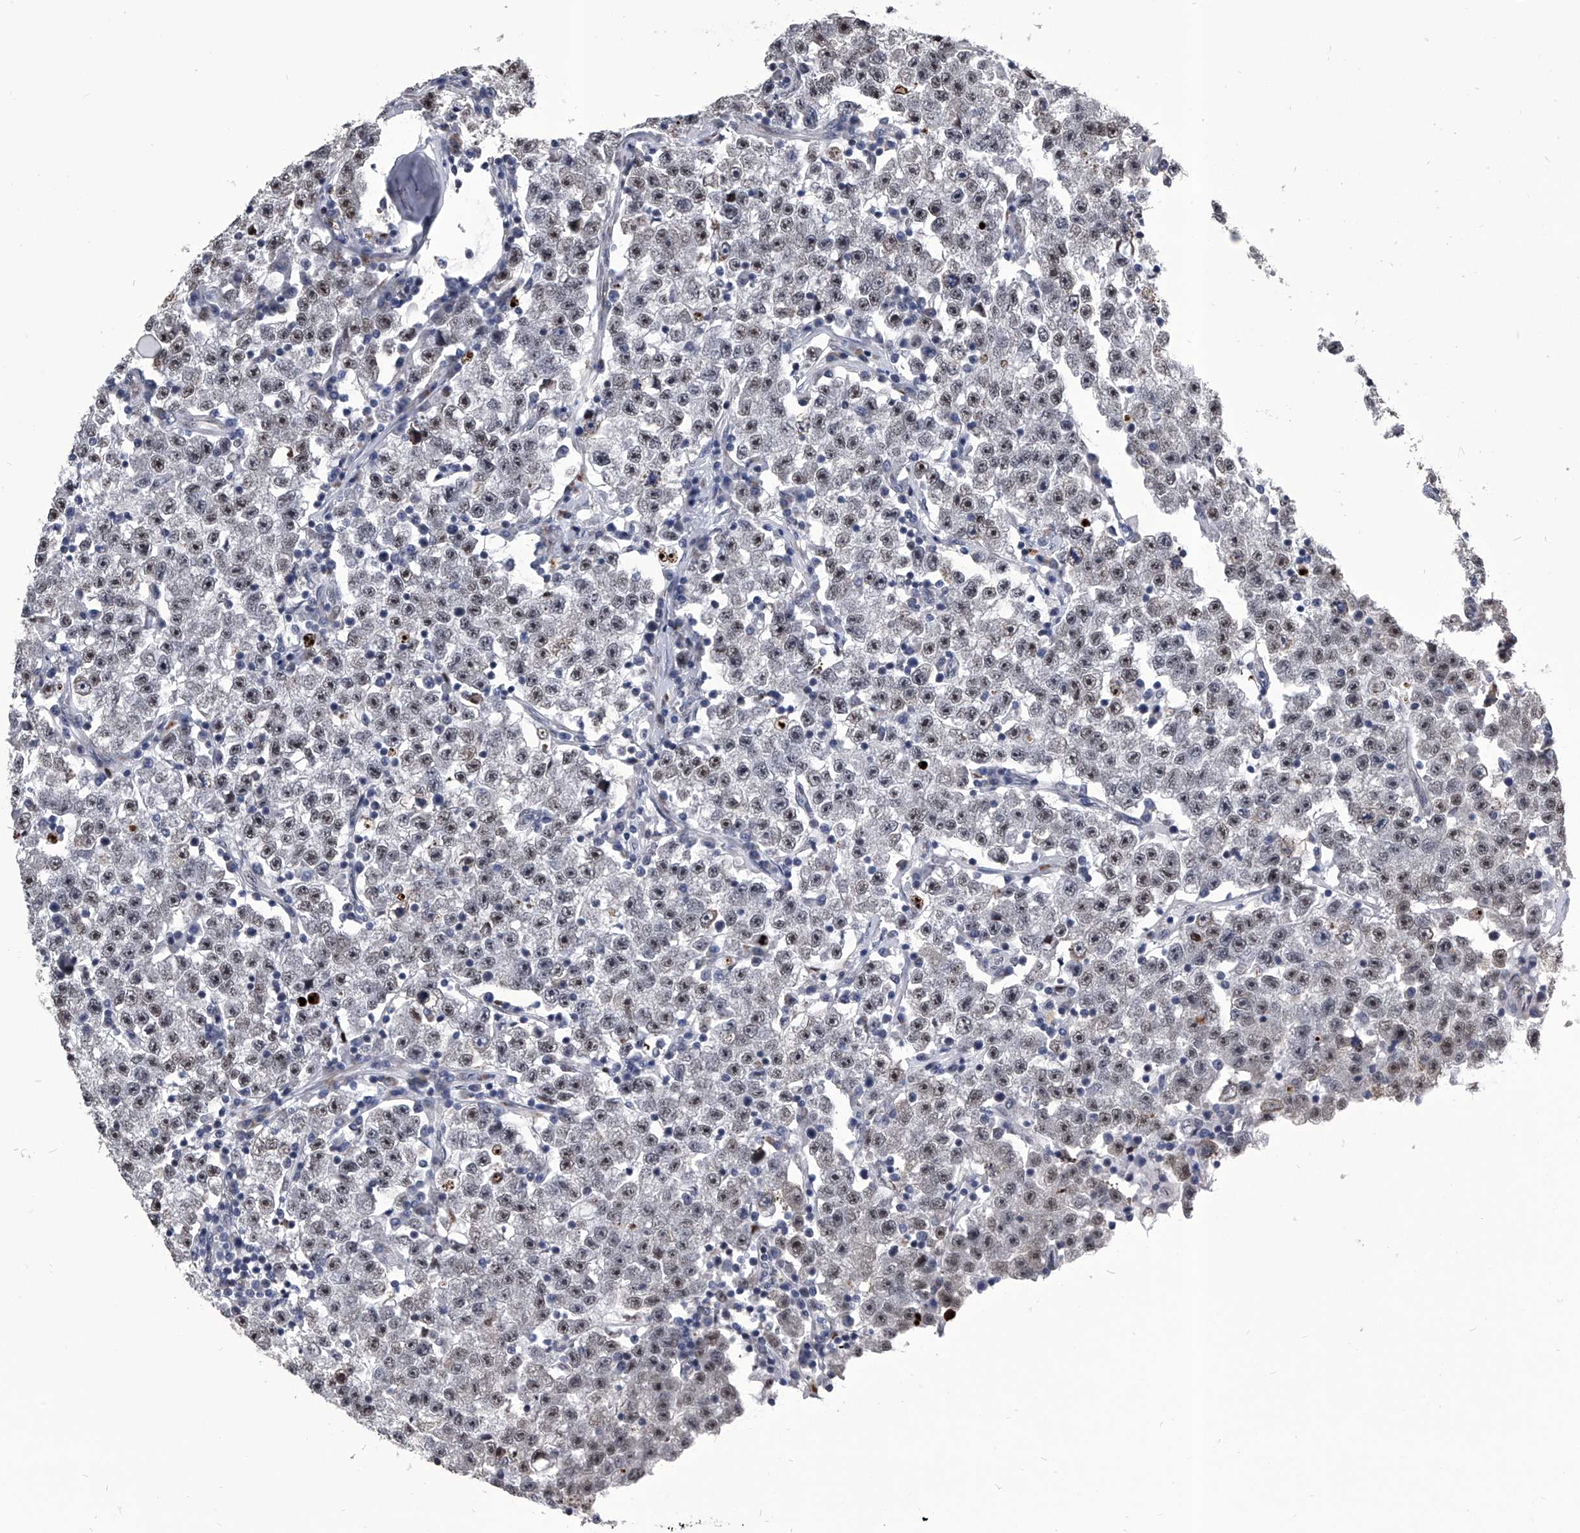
{"staining": {"intensity": "weak", "quantity": ">75%", "location": "nuclear"}, "tissue": "testis cancer", "cell_type": "Tumor cells", "image_type": "cancer", "snomed": [{"axis": "morphology", "description": "Seminoma, NOS"}, {"axis": "topography", "description": "Testis"}], "caption": "Protein analysis of seminoma (testis) tissue demonstrates weak nuclear positivity in approximately >75% of tumor cells.", "gene": "CMTR1", "patient": {"sex": "male", "age": 22}}